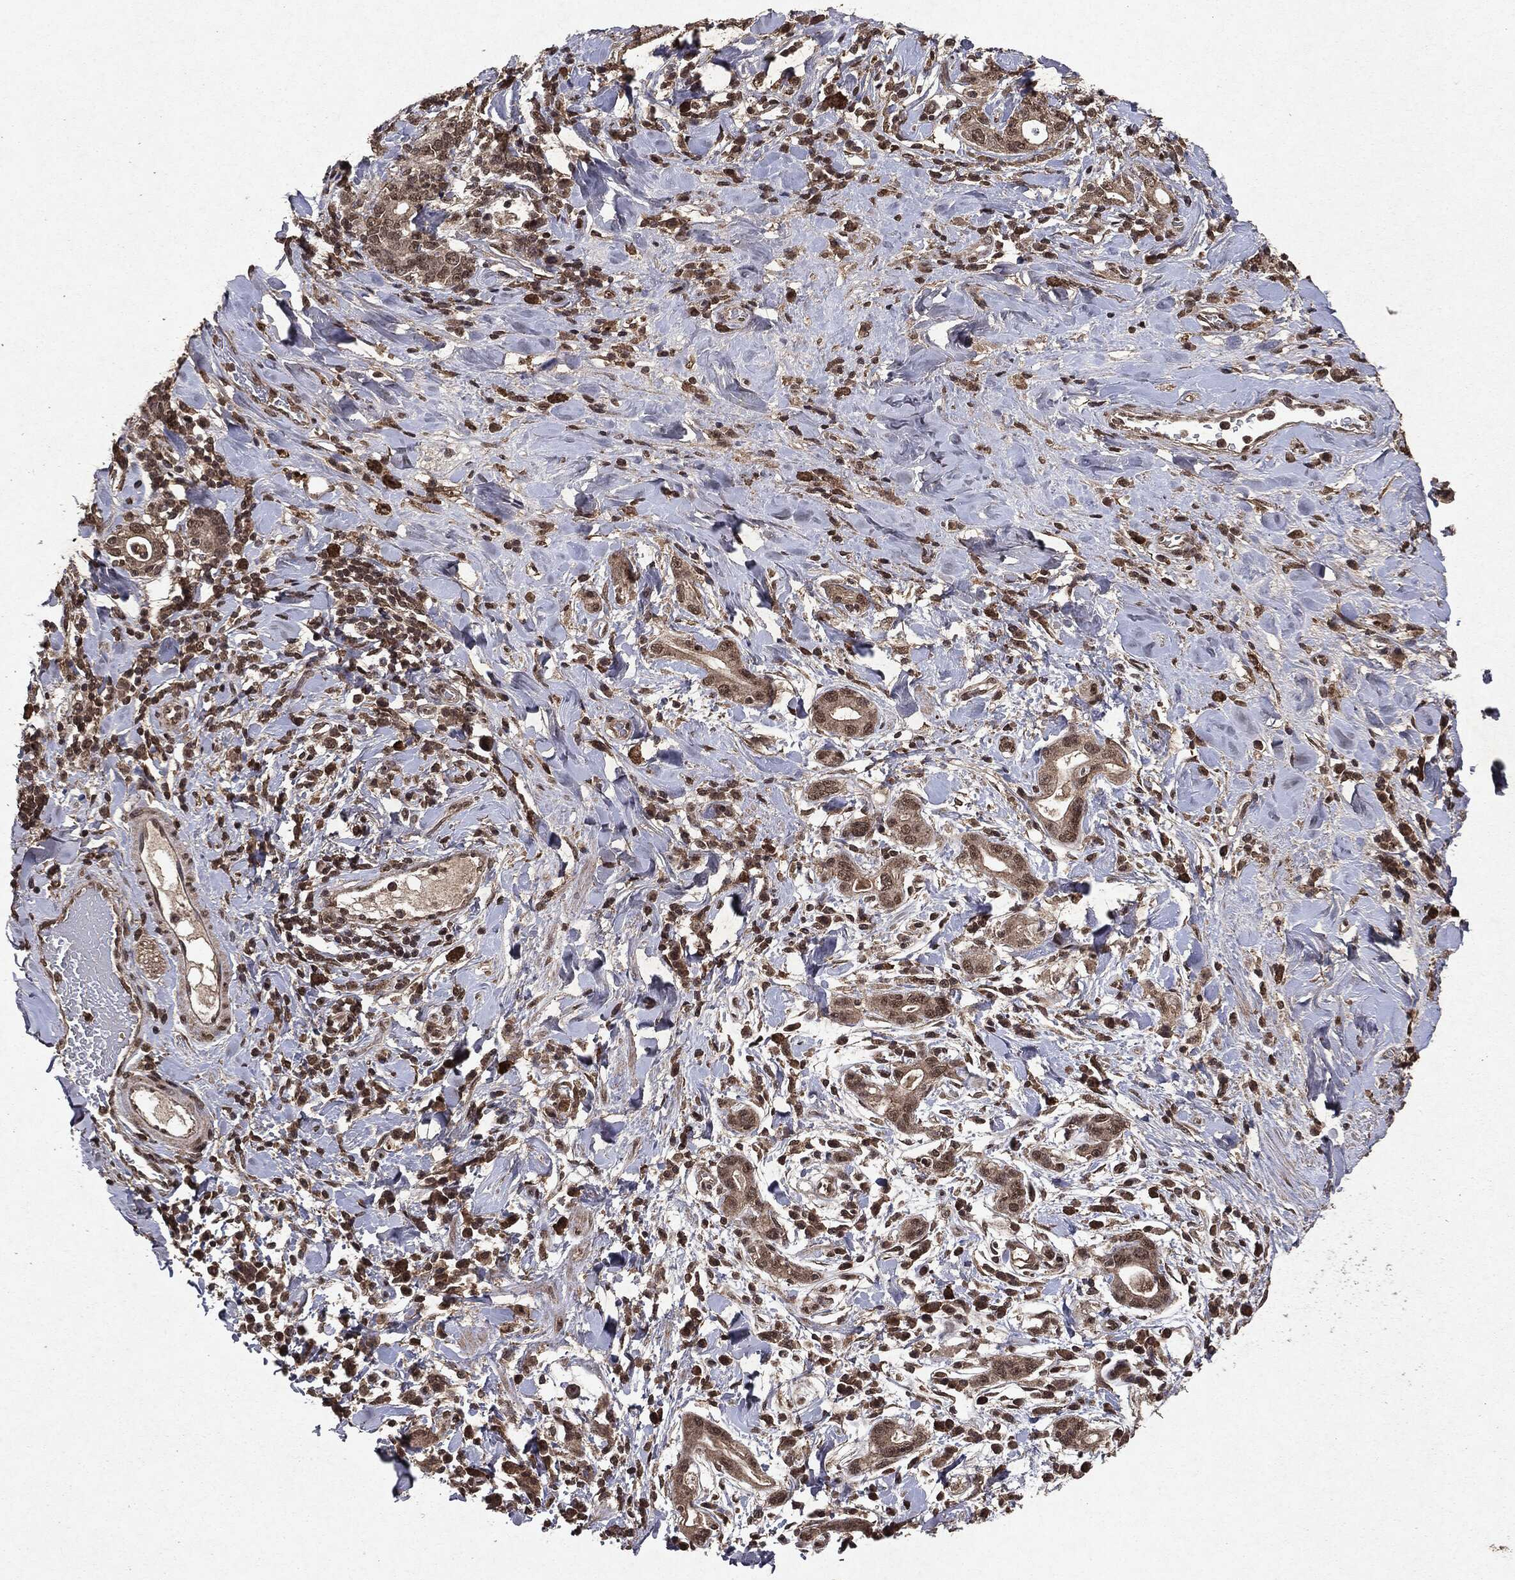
{"staining": {"intensity": "weak", "quantity": "25%-75%", "location": "cytoplasmic/membranous"}, "tissue": "stomach cancer", "cell_type": "Tumor cells", "image_type": "cancer", "snomed": [{"axis": "morphology", "description": "Adenocarcinoma, NOS"}, {"axis": "topography", "description": "Stomach"}], "caption": "Protein staining of stomach adenocarcinoma tissue shows weak cytoplasmic/membranous positivity in approximately 25%-75% of tumor cells.", "gene": "PEBP1", "patient": {"sex": "male", "age": 79}}